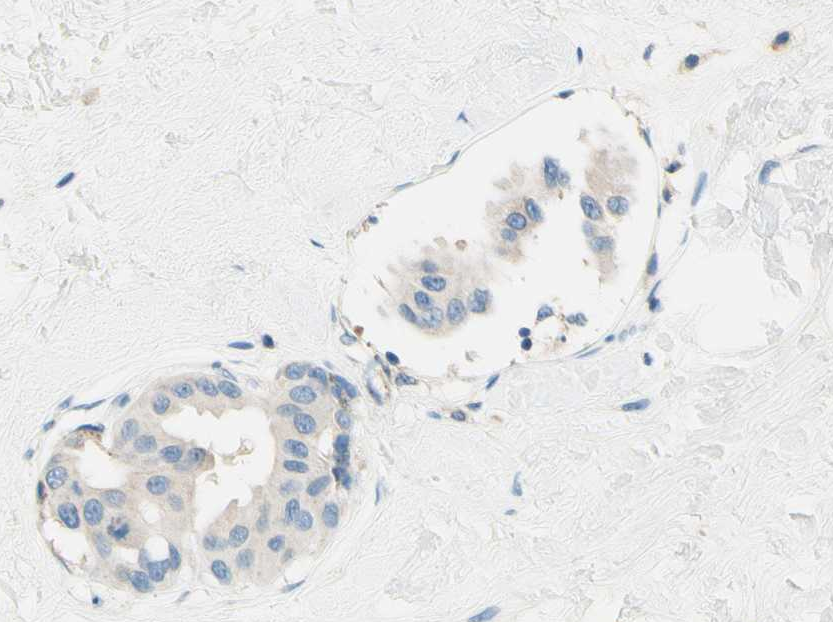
{"staining": {"intensity": "weak", "quantity": "25%-75%", "location": "cytoplasmic/membranous"}, "tissue": "breast cancer", "cell_type": "Tumor cells", "image_type": "cancer", "snomed": [{"axis": "morphology", "description": "Normal tissue, NOS"}, {"axis": "morphology", "description": "Duct carcinoma"}, {"axis": "topography", "description": "Breast"}], "caption": "Immunohistochemistry (IHC) staining of breast cancer, which demonstrates low levels of weak cytoplasmic/membranous positivity in about 25%-75% of tumor cells indicating weak cytoplasmic/membranous protein expression. The staining was performed using DAB (brown) for protein detection and nuclei were counterstained in hematoxylin (blue).", "gene": "SIGLEC9", "patient": {"sex": "female", "age": 39}}